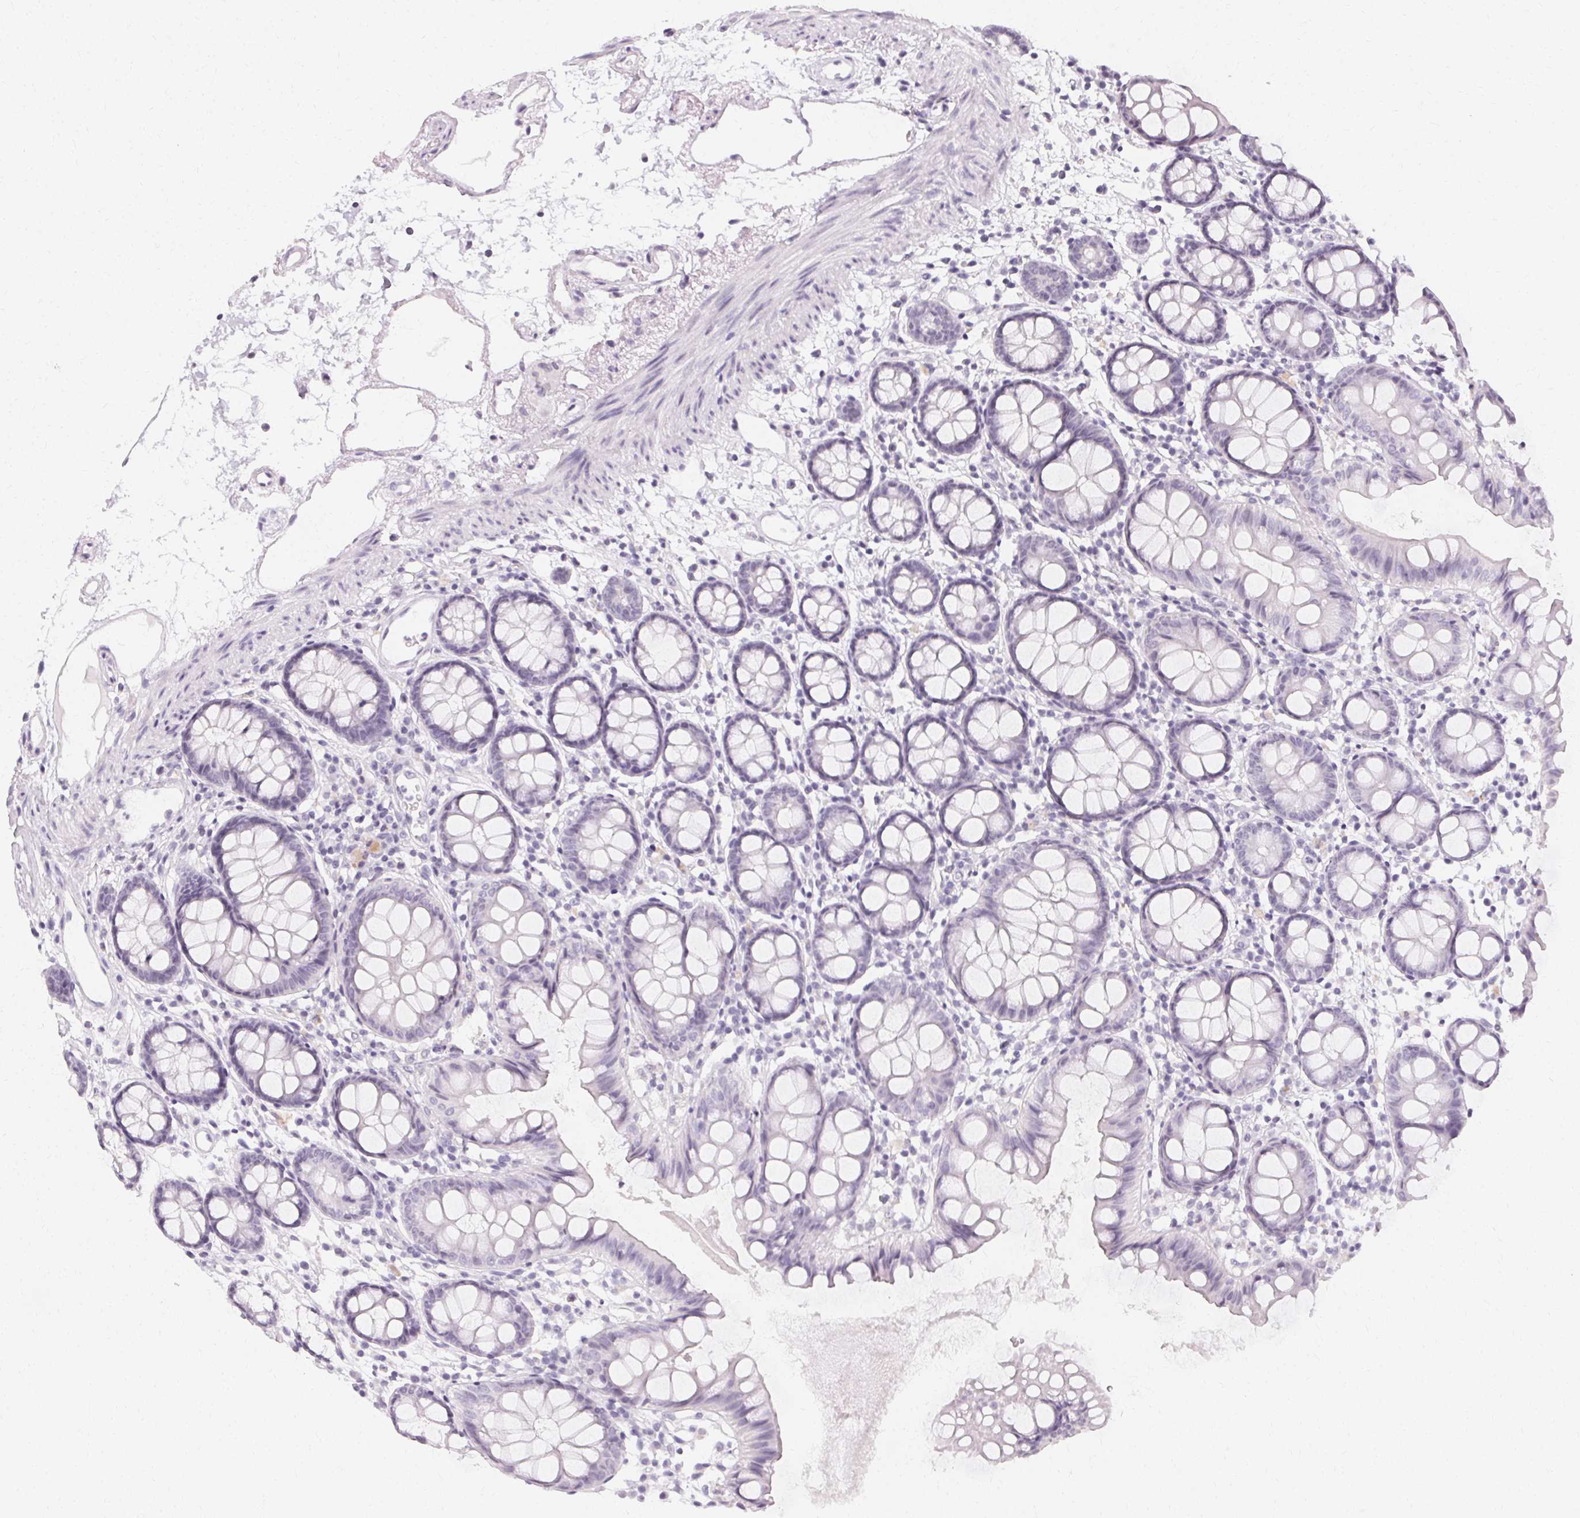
{"staining": {"intensity": "negative", "quantity": "none", "location": "none"}, "tissue": "colon", "cell_type": "Endothelial cells", "image_type": "normal", "snomed": [{"axis": "morphology", "description": "Normal tissue, NOS"}, {"axis": "topography", "description": "Colon"}], "caption": "There is no significant expression in endothelial cells of colon. (DAB (3,3'-diaminobenzidine) immunohistochemistry, high magnification).", "gene": "SYNPR", "patient": {"sex": "female", "age": 84}}